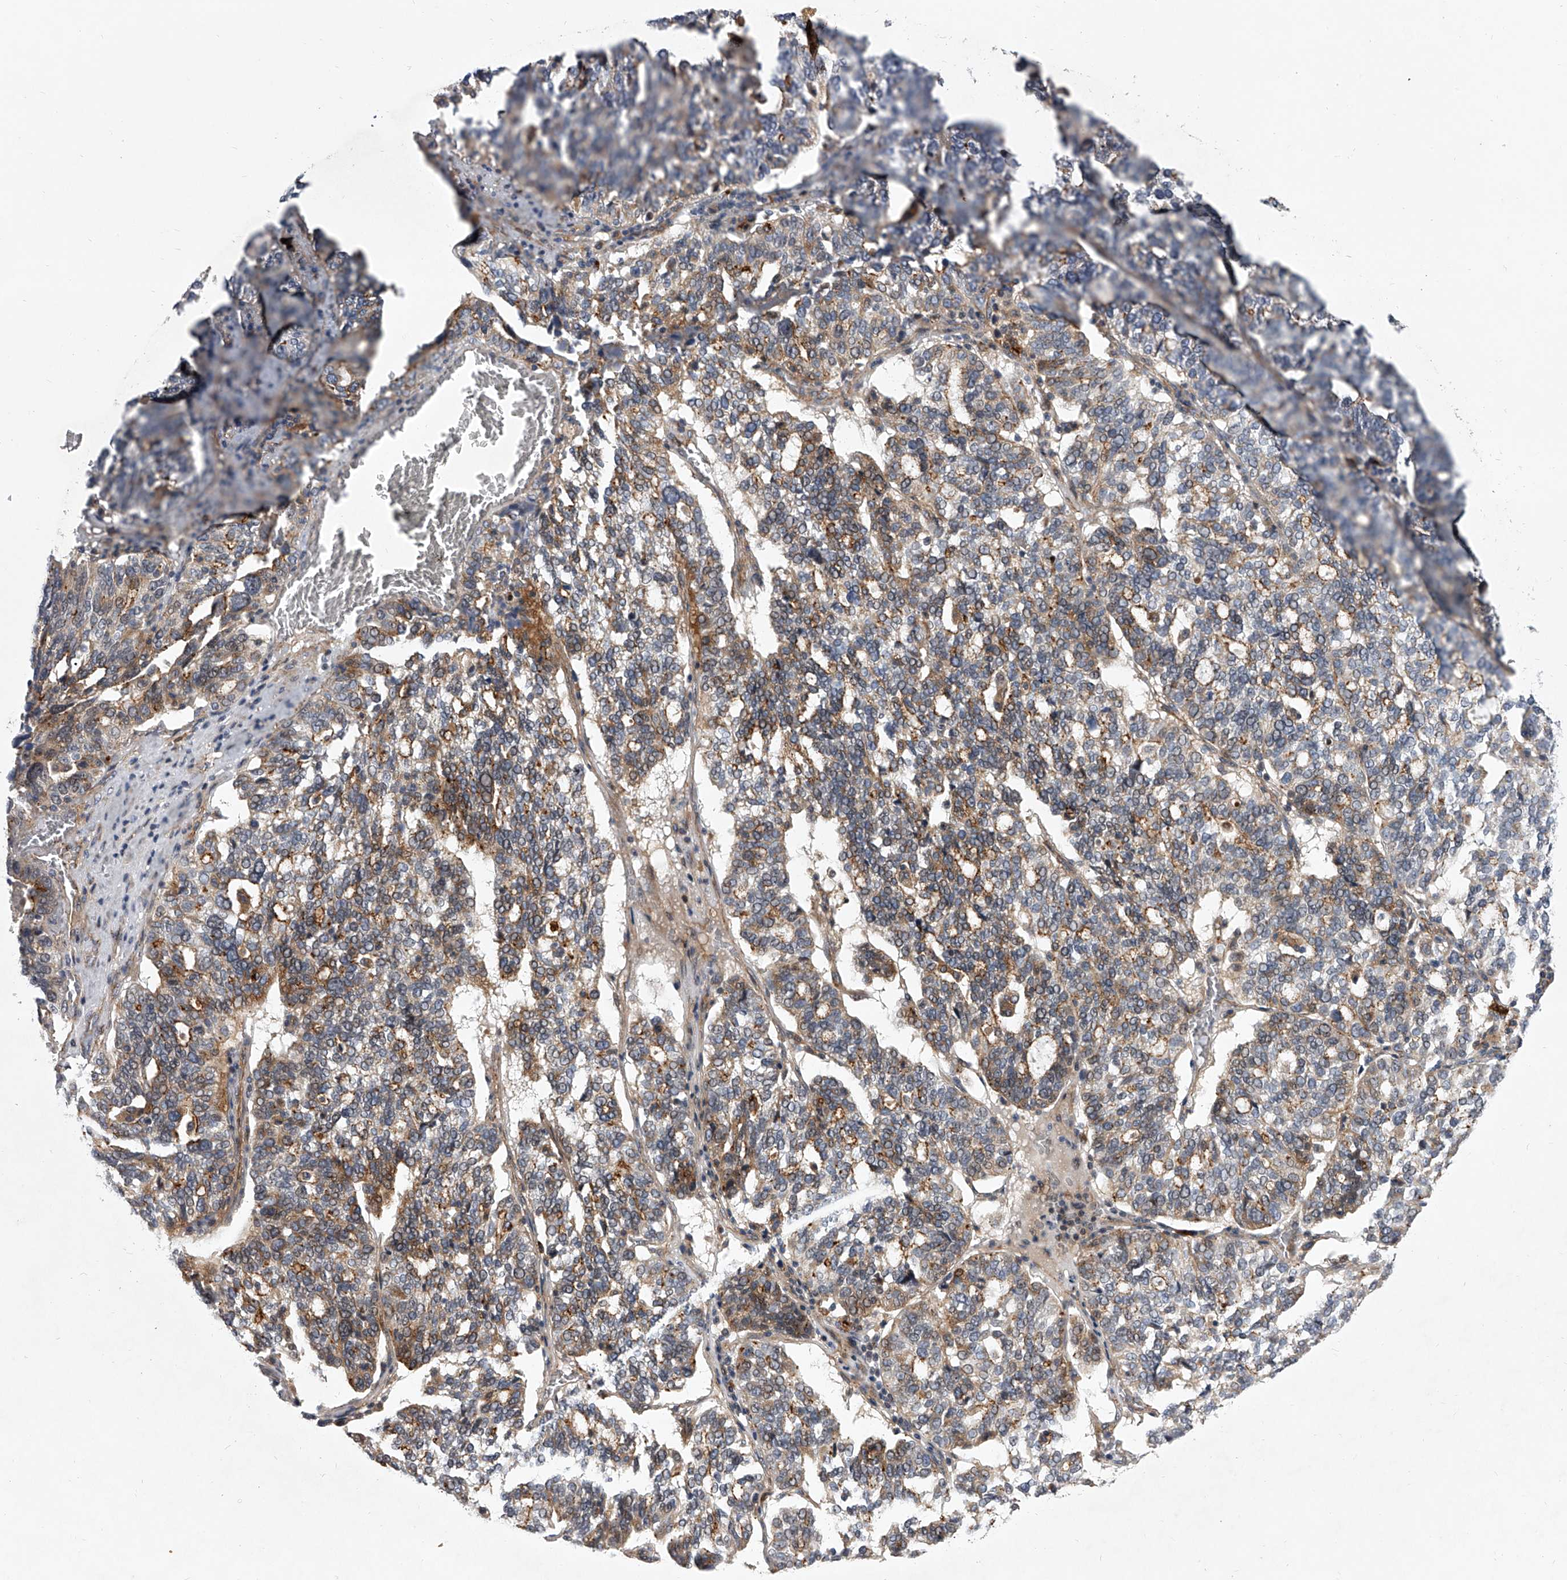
{"staining": {"intensity": "moderate", "quantity": "25%-75%", "location": "cytoplasmic/membranous"}, "tissue": "ovarian cancer", "cell_type": "Tumor cells", "image_type": "cancer", "snomed": [{"axis": "morphology", "description": "Cystadenocarcinoma, serous, NOS"}, {"axis": "topography", "description": "Ovary"}], "caption": "Ovarian cancer (serous cystadenocarcinoma) stained for a protein displays moderate cytoplasmic/membranous positivity in tumor cells.", "gene": "MINDY4", "patient": {"sex": "female", "age": 59}}